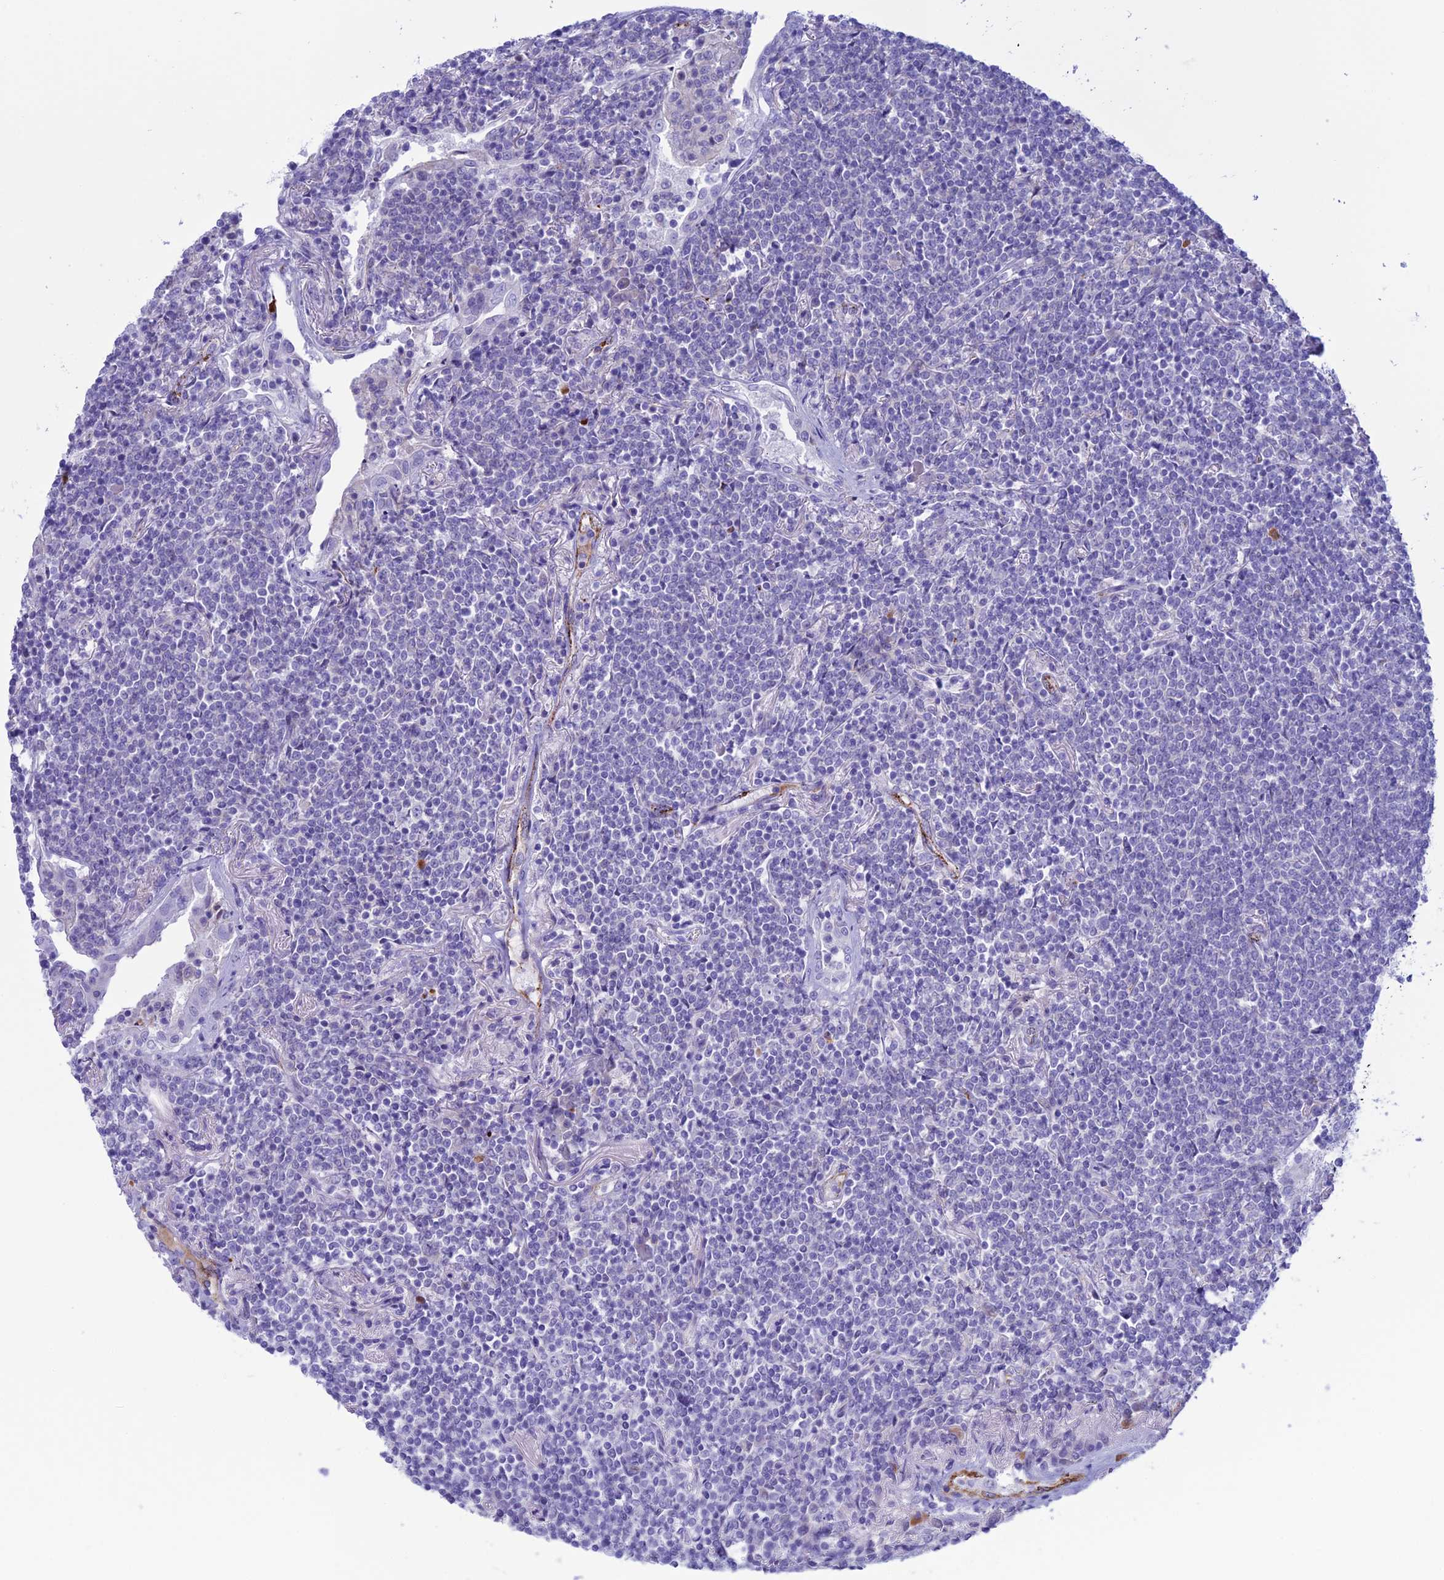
{"staining": {"intensity": "negative", "quantity": "none", "location": "none"}, "tissue": "lymphoma", "cell_type": "Tumor cells", "image_type": "cancer", "snomed": [{"axis": "morphology", "description": "Malignant lymphoma, non-Hodgkin's type, Low grade"}, {"axis": "topography", "description": "Lung"}], "caption": "A histopathology image of human low-grade malignant lymphoma, non-Hodgkin's type is negative for staining in tumor cells.", "gene": "CDC42EP5", "patient": {"sex": "female", "age": 71}}